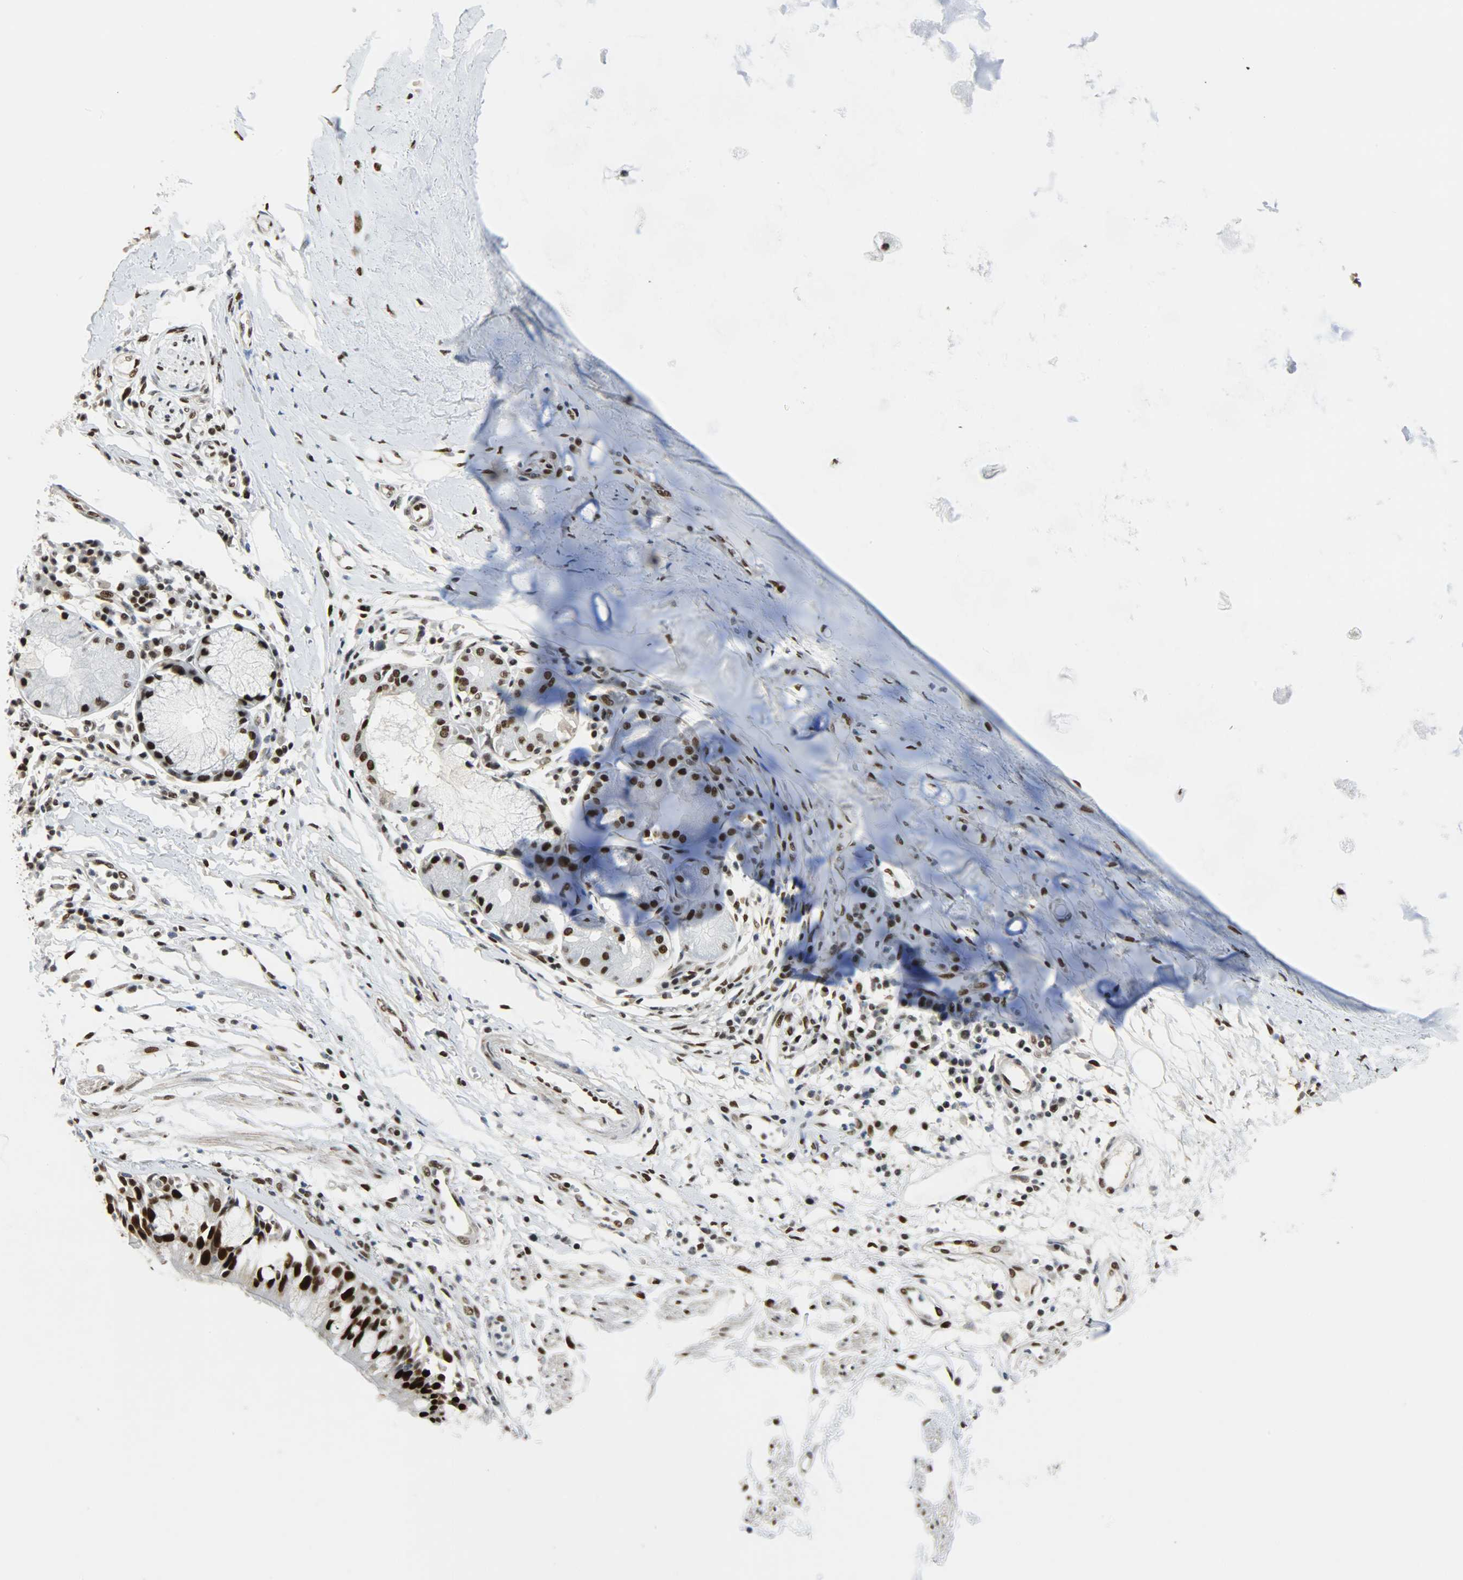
{"staining": {"intensity": "strong", "quantity": ">75%", "location": "nuclear"}, "tissue": "adipose tissue", "cell_type": "Adipocytes", "image_type": "normal", "snomed": [{"axis": "morphology", "description": "Normal tissue, NOS"}, {"axis": "morphology", "description": "Adenocarcinoma, NOS"}, {"axis": "topography", "description": "Cartilage tissue"}, {"axis": "topography", "description": "Bronchus"}, {"axis": "topography", "description": "Lung"}], "caption": "This image reveals immunohistochemistry staining of normal human adipose tissue, with high strong nuclear positivity in about >75% of adipocytes.", "gene": "SSB", "patient": {"sex": "female", "age": 67}}